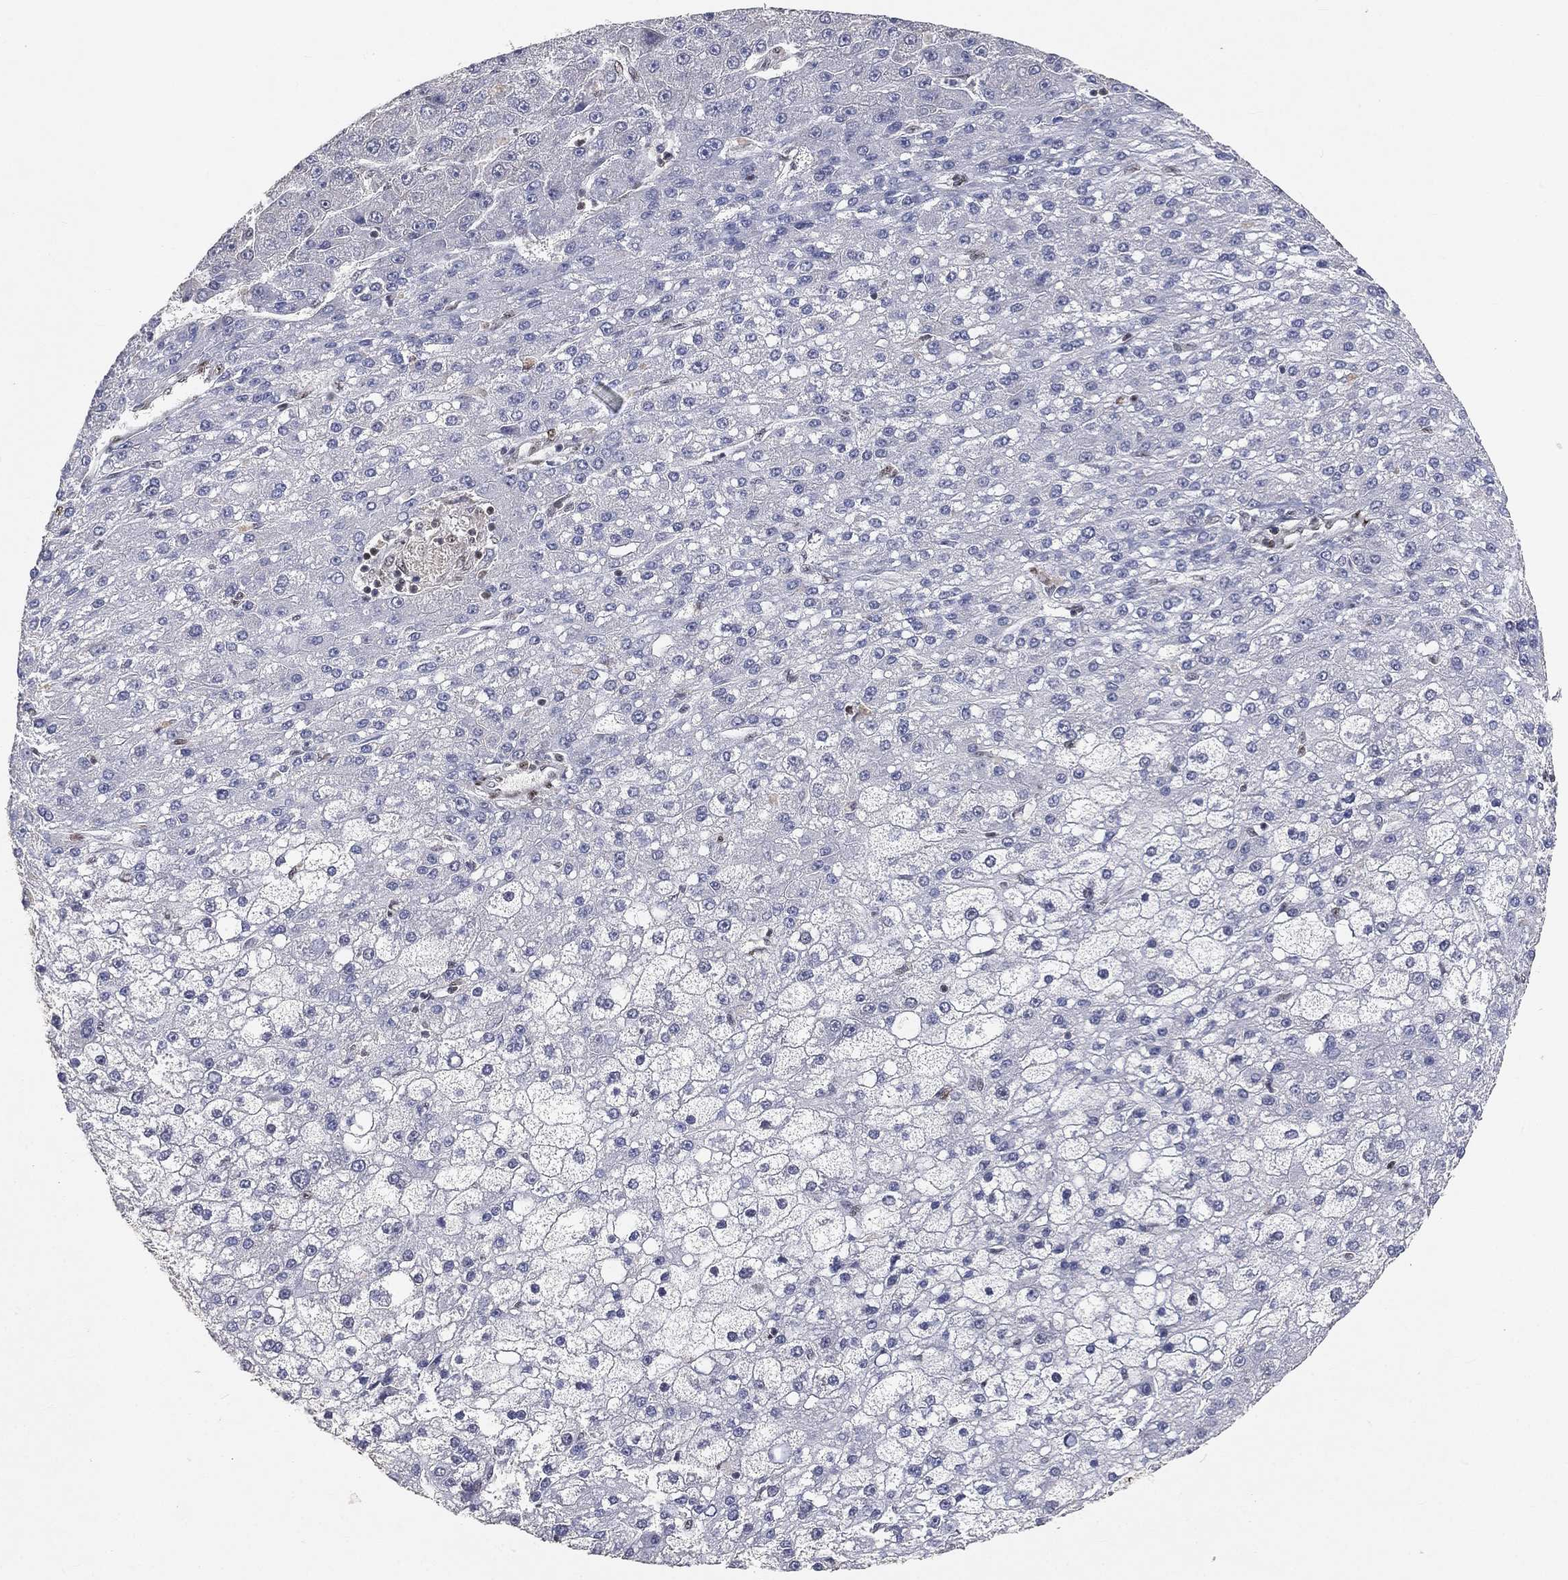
{"staining": {"intensity": "negative", "quantity": "none", "location": "none"}, "tissue": "liver cancer", "cell_type": "Tumor cells", "image_type": "cancer", "snomed": [{"axis": "morphology", "description": "Carcinoma, Hepatocellular, NOS"}, {"axis": "topography", "description": "Liver"}], "caption": "IHC histopathology image of human liver cancer (hepatocellular carcinoma) stained for a protein (brown), which exhibits no expression in tumor cells. (DAB (3,3'-diaminobenzidine) immunohistochemistry (IHC) with hematoxylin counter stain).", "gene": "CRTC3", "patient": {"sex": "male", "age": 67}}